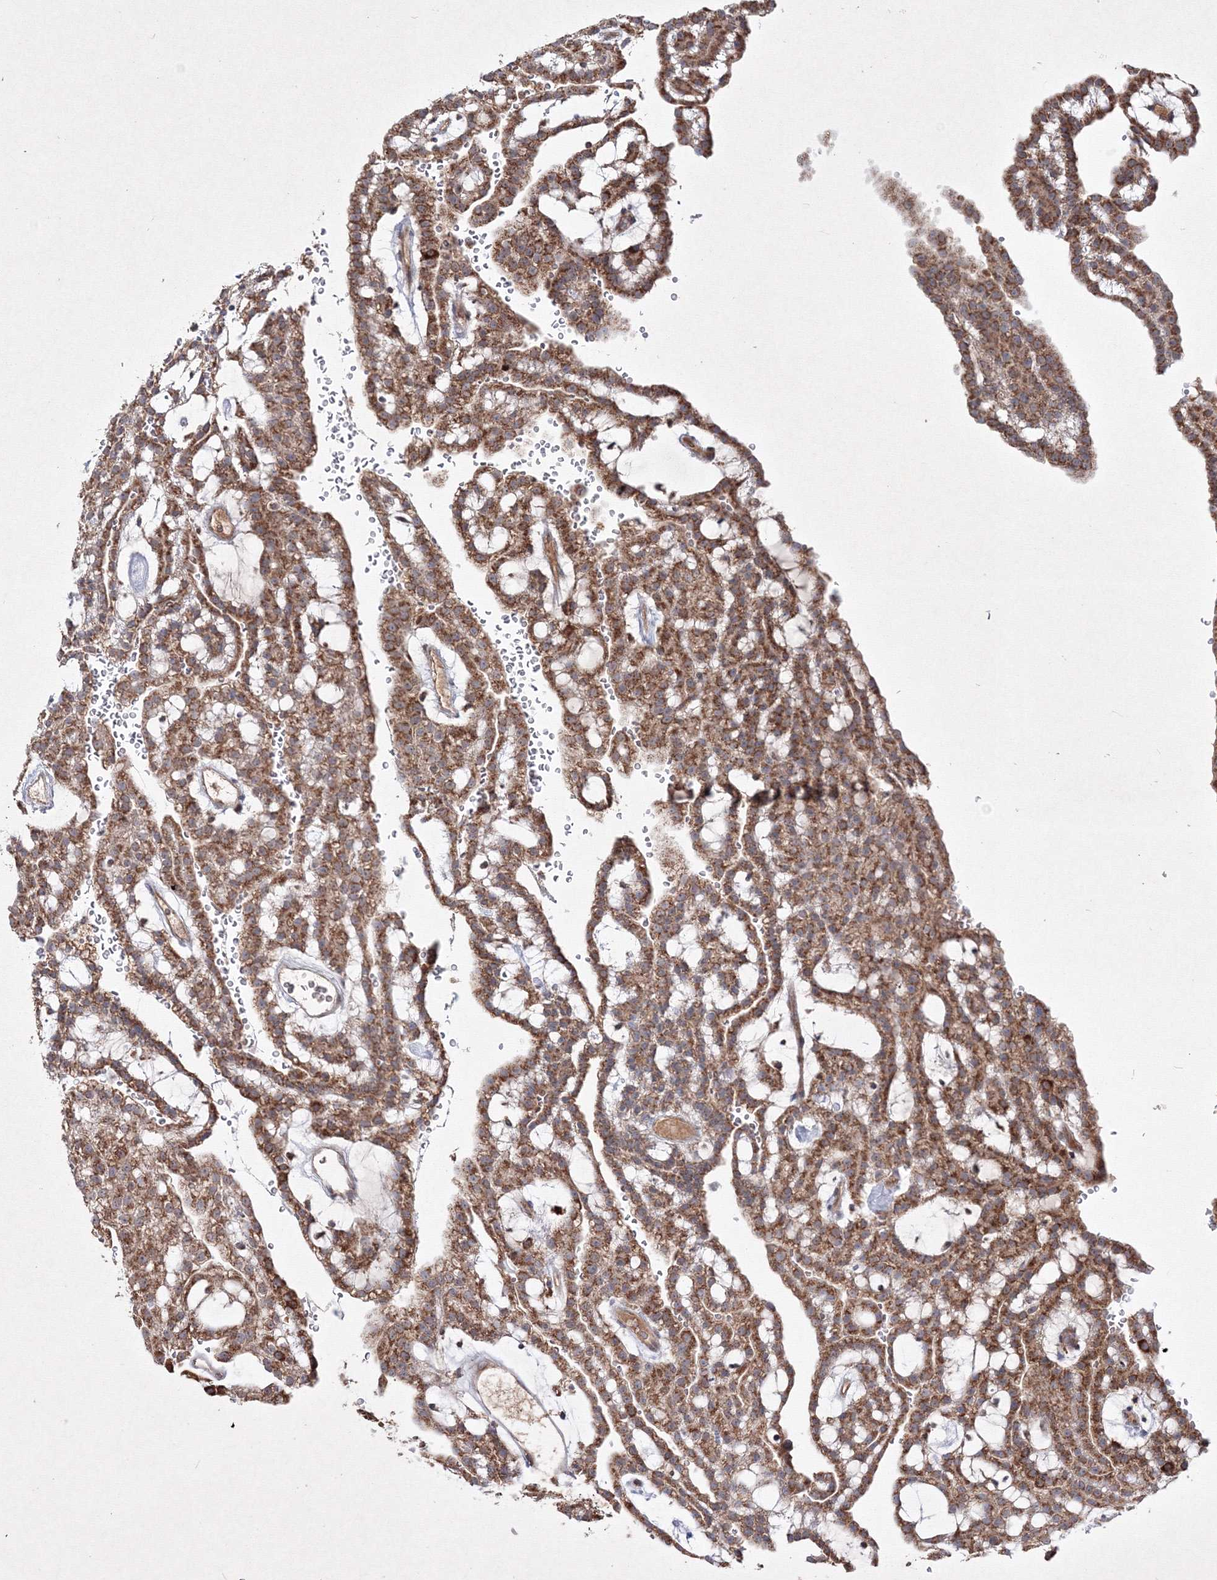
{"staining": {"intensity": "moderate", "quantity": ">75%", "location": "cytoplasmic/membranous"}, "tissue": "renal cancer", "cell_type": "Tumor cells", "image_type": "cancer", "snomed": [{"axis": "morphology", "description": "Adenocarcinoma, NOS"}, {"axis": "topography", "description": "Kidney"}], "caption": "Protein expression analysis of human renal adenocarcinoma reveals moderate cytoplasmic/membranous expression in about >75% of tumor cells.", "gene": "PEX13", "patient": {"sex": "male", "age": 63}}